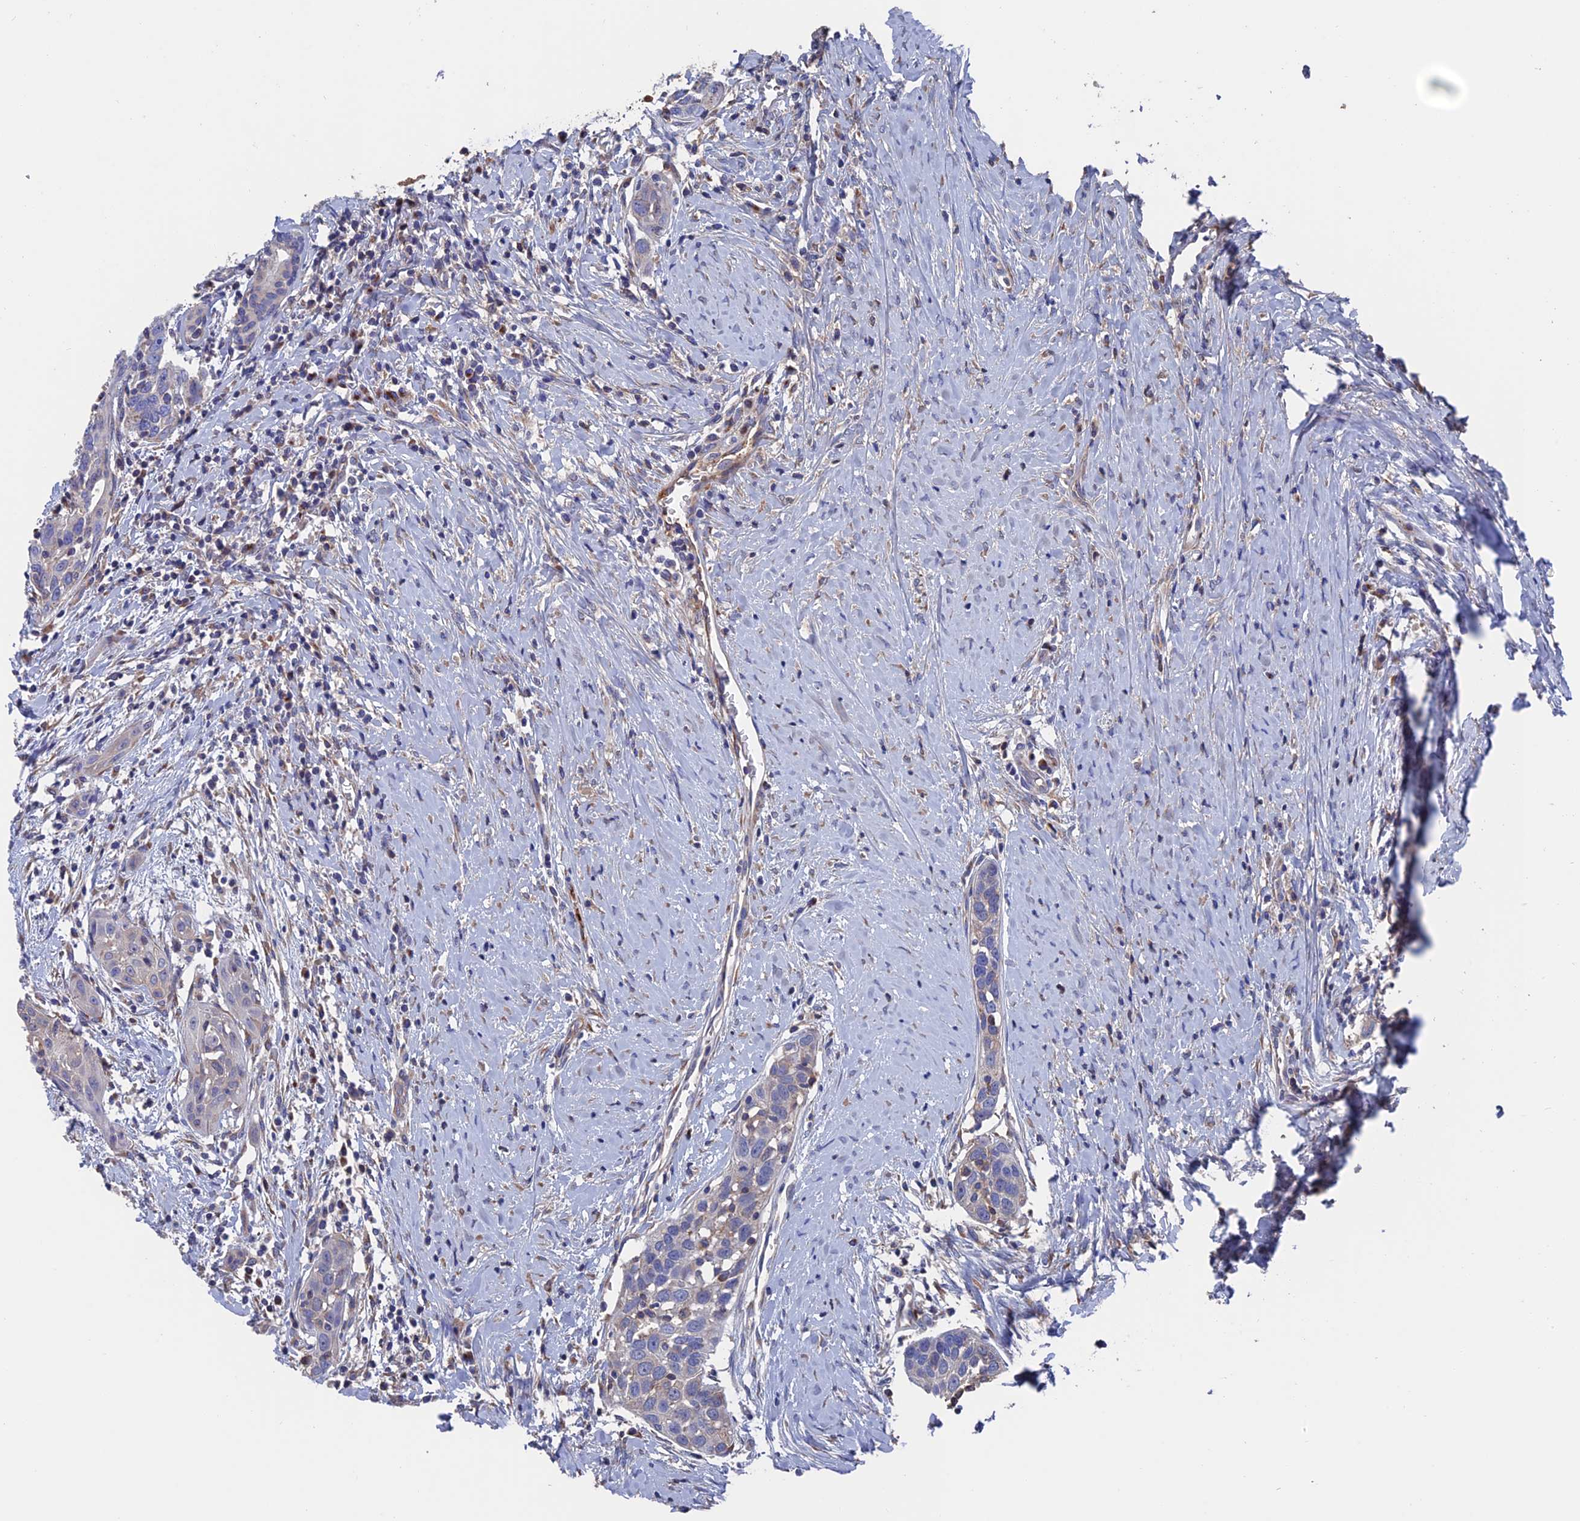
{"staining": {"intensity": "negative", "quantity": "none", "location": "none"}, "tissue": "head and neck cancer", "cell_type": "Tumor cells", "image_type": "cancer", "snomed": [{"axis": "morphology", "description": "Squamous cell carcinoma, NOS"}, {"axis": "topography", "description": "Oral tissue"}, {"axis": "topography", "description": "Head-Neck"}], "caption": "IHC of human head and neck cancer (squamous cell carcinoma) shows no expression in tumor cells.", "gene": "HPF1", "patient": {"sex": "female", "age": 50}}